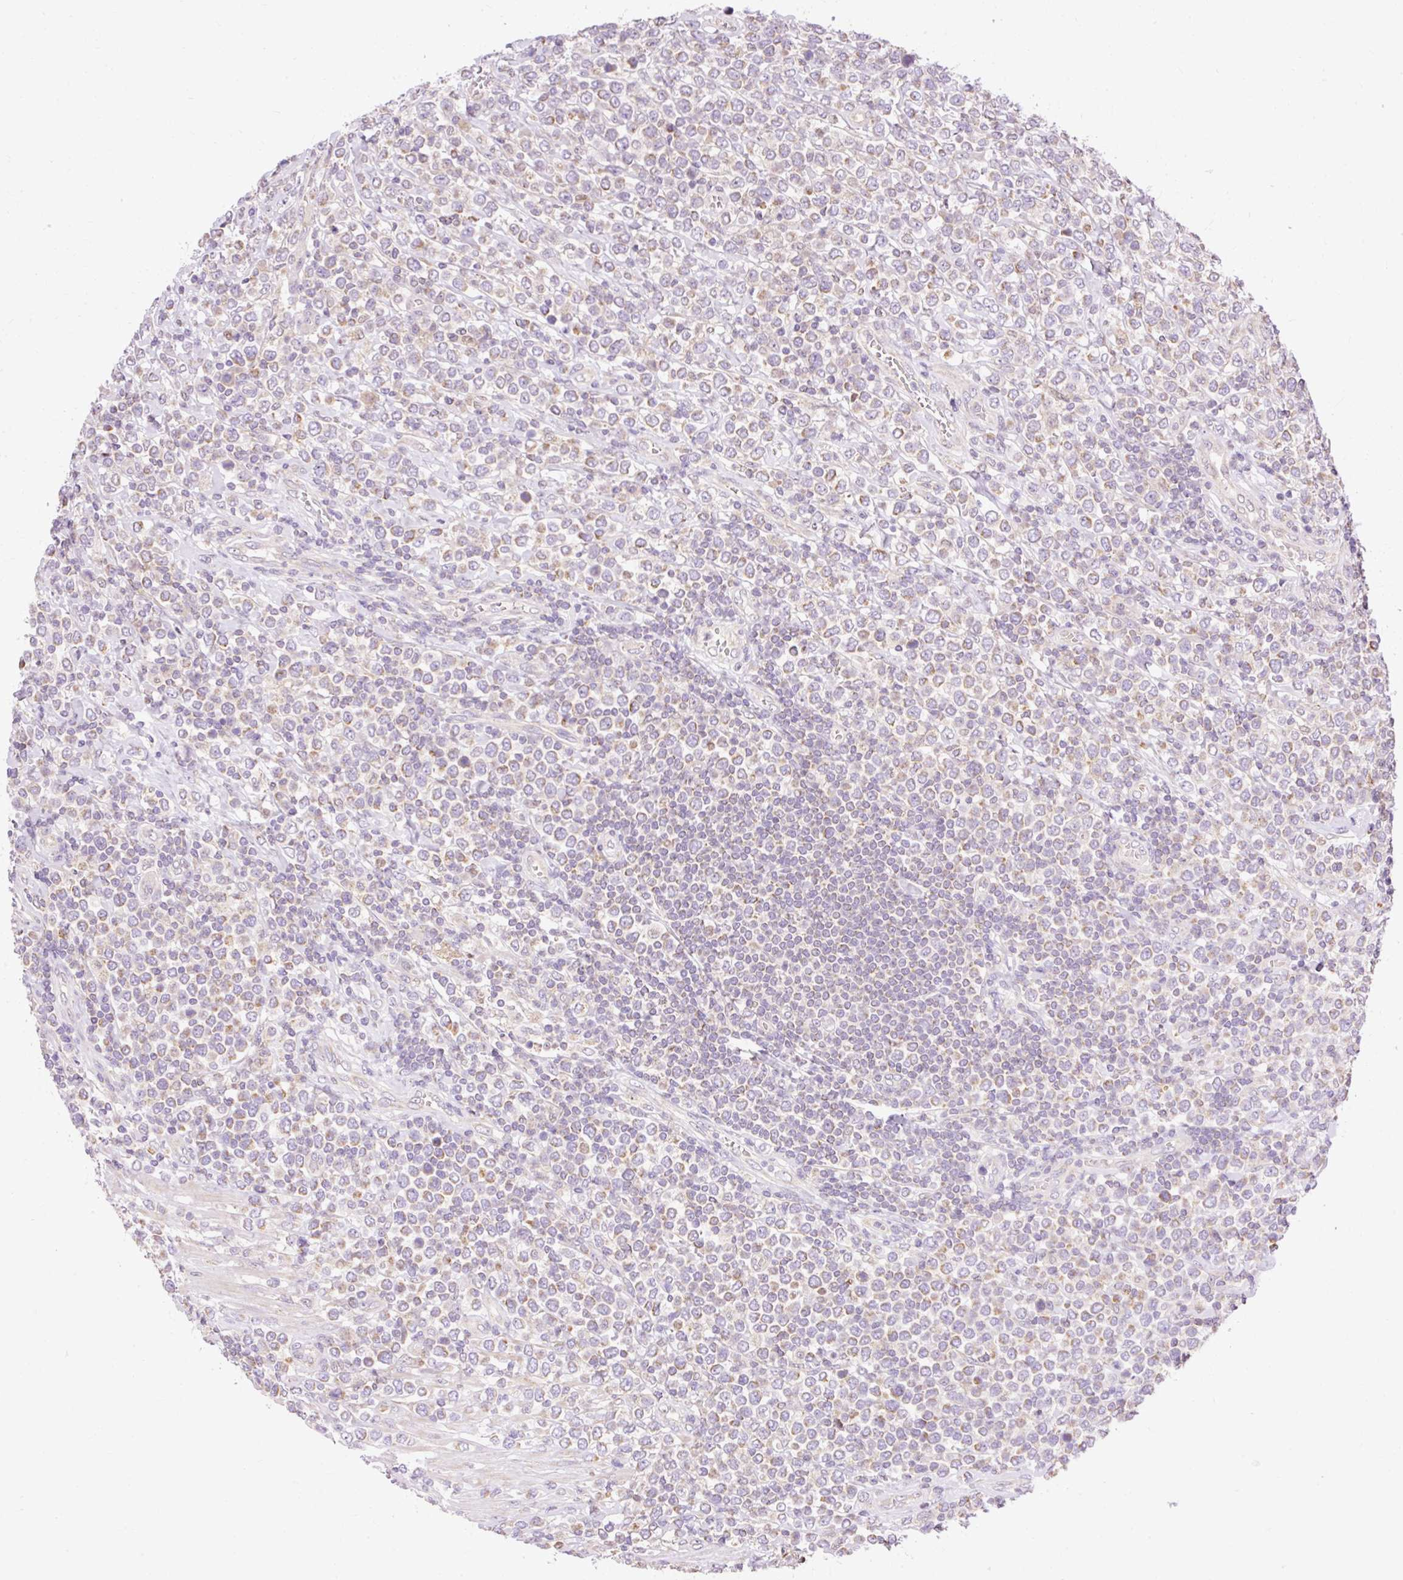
{"staining": {"intensity": "weak", "quantity": "25%-75%", "location": "cytoplasmic/membranous"}, "tissue": "lymphoma", "cell_type": "Tumor cells", "image_type": "cancer", "snomed": [{"axis": "morphology", "description": "Malignant lymphoma, non-Hodgkin's type, High grade"}, {"axis": "topography", "description": "Soft tissue"}], "caption": "Malignant lymphoma, non-Hodgkin's type (high-grade) was stained to show a protein in brown. There is low levels of weak cytoplasmic/membranous staining in approximately 25%-75% of tumor cells. (brown staining indicates protein expression, while blue staining denotes nuclei).", "gene": "IMMT", "patient": {"sex": "female", "age": 56}}